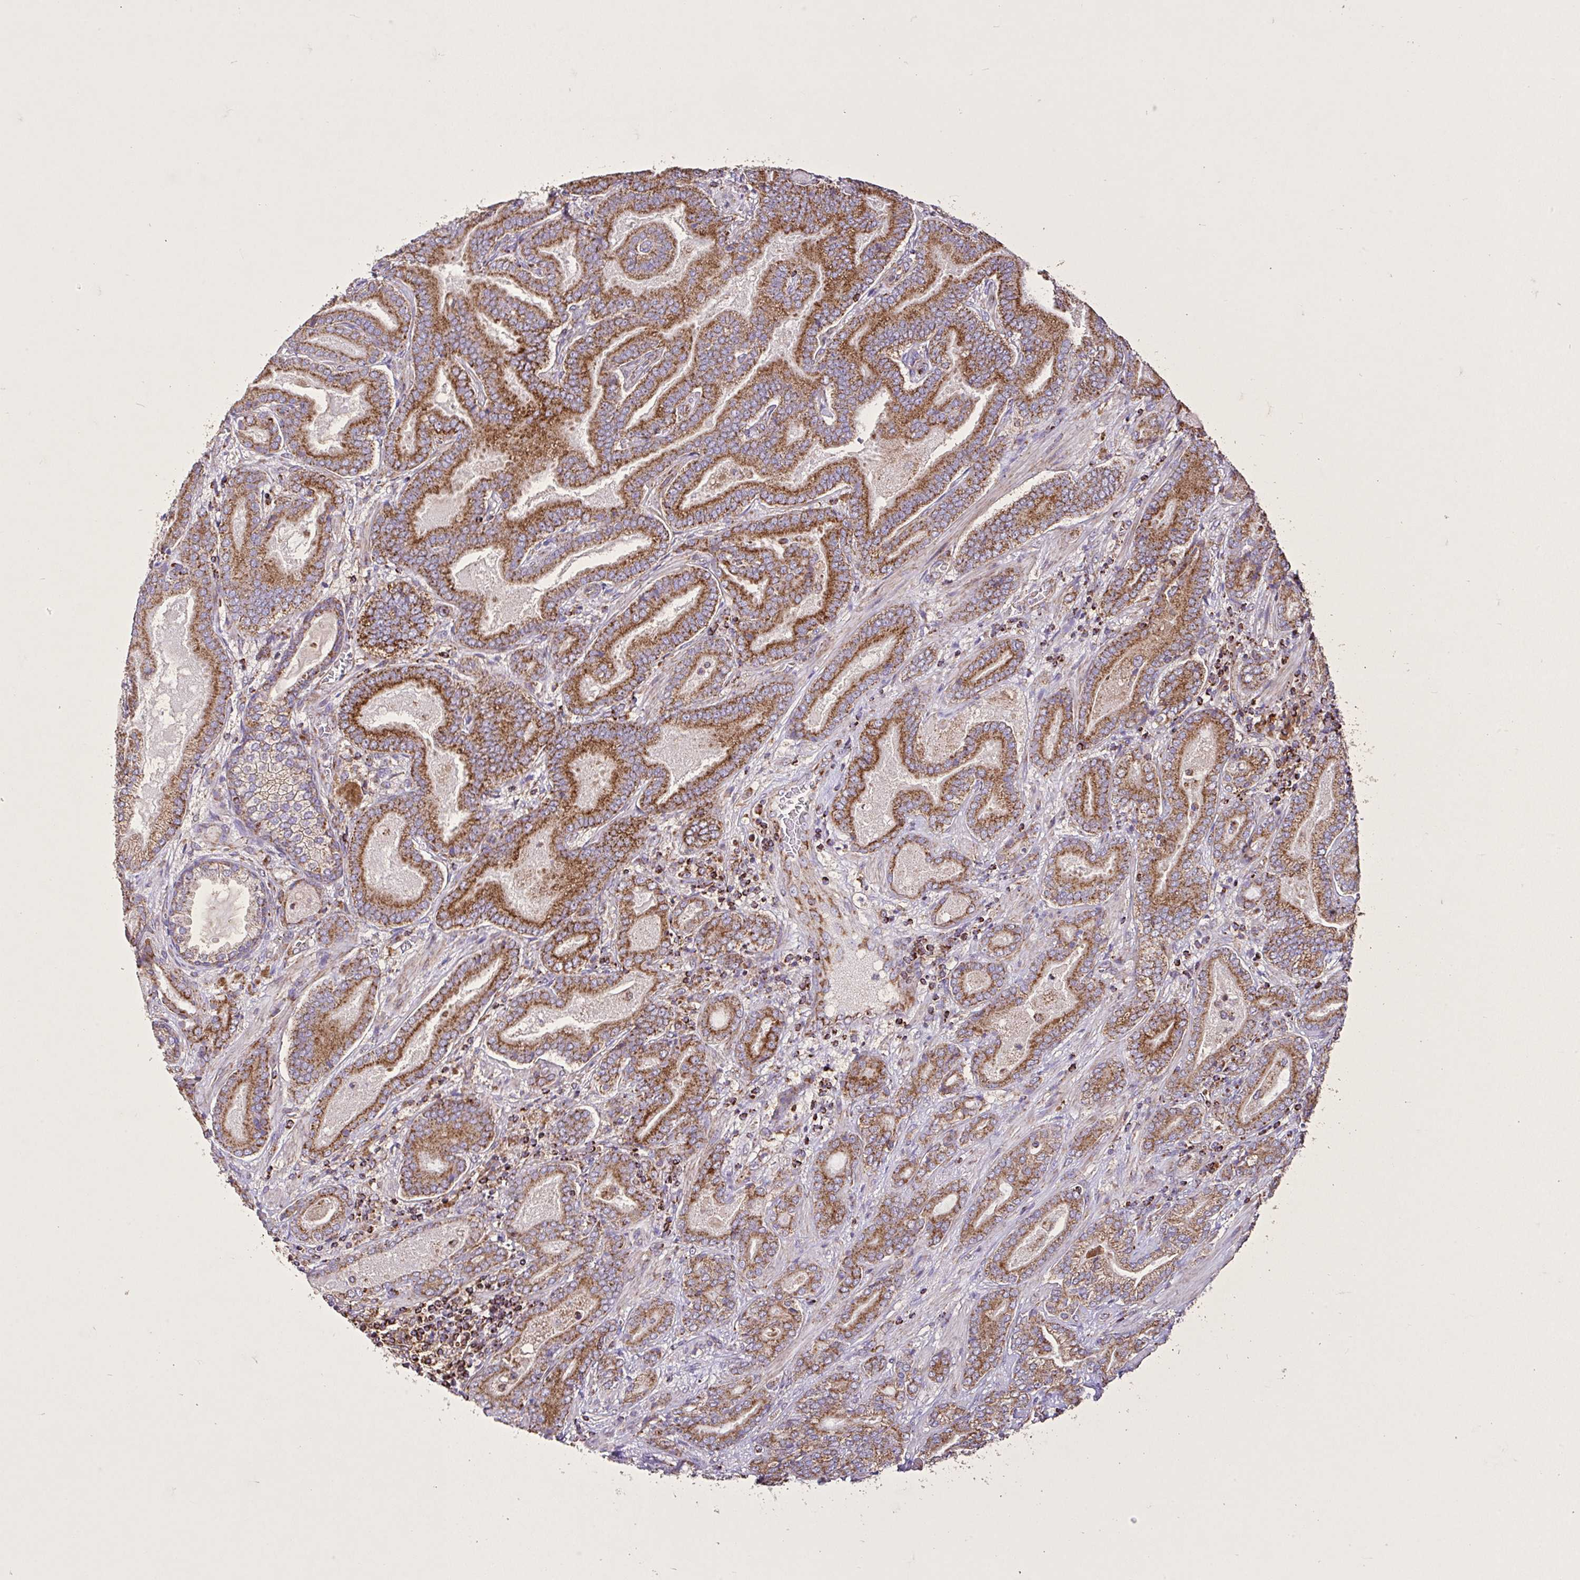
{"staining": {"intensity": "moderate", "quantity": ">75%", "location": "cytoplasmic/membranous"}, "tissue": "prostate cancer", "cell_type": "Tumor cells", "image_type": "cancer", "snomed": [{"axis": "morphology", "description": "Adenocarcinoma, High grade"}, {"axis": "topography", "description": "Prostate"}], "caption": "The micrograph demonstrates immunohistochemical staining of adenocarcinoma (high-grade) (prostate). There is moderate cytoplasmic/membranous positivity is identified in approximately >75% of tumor cells. The protein is shown in brown color, while the nuclei are stained blue.", "gene": "AGK", "patient": {"sex": "male", "age": 62}}